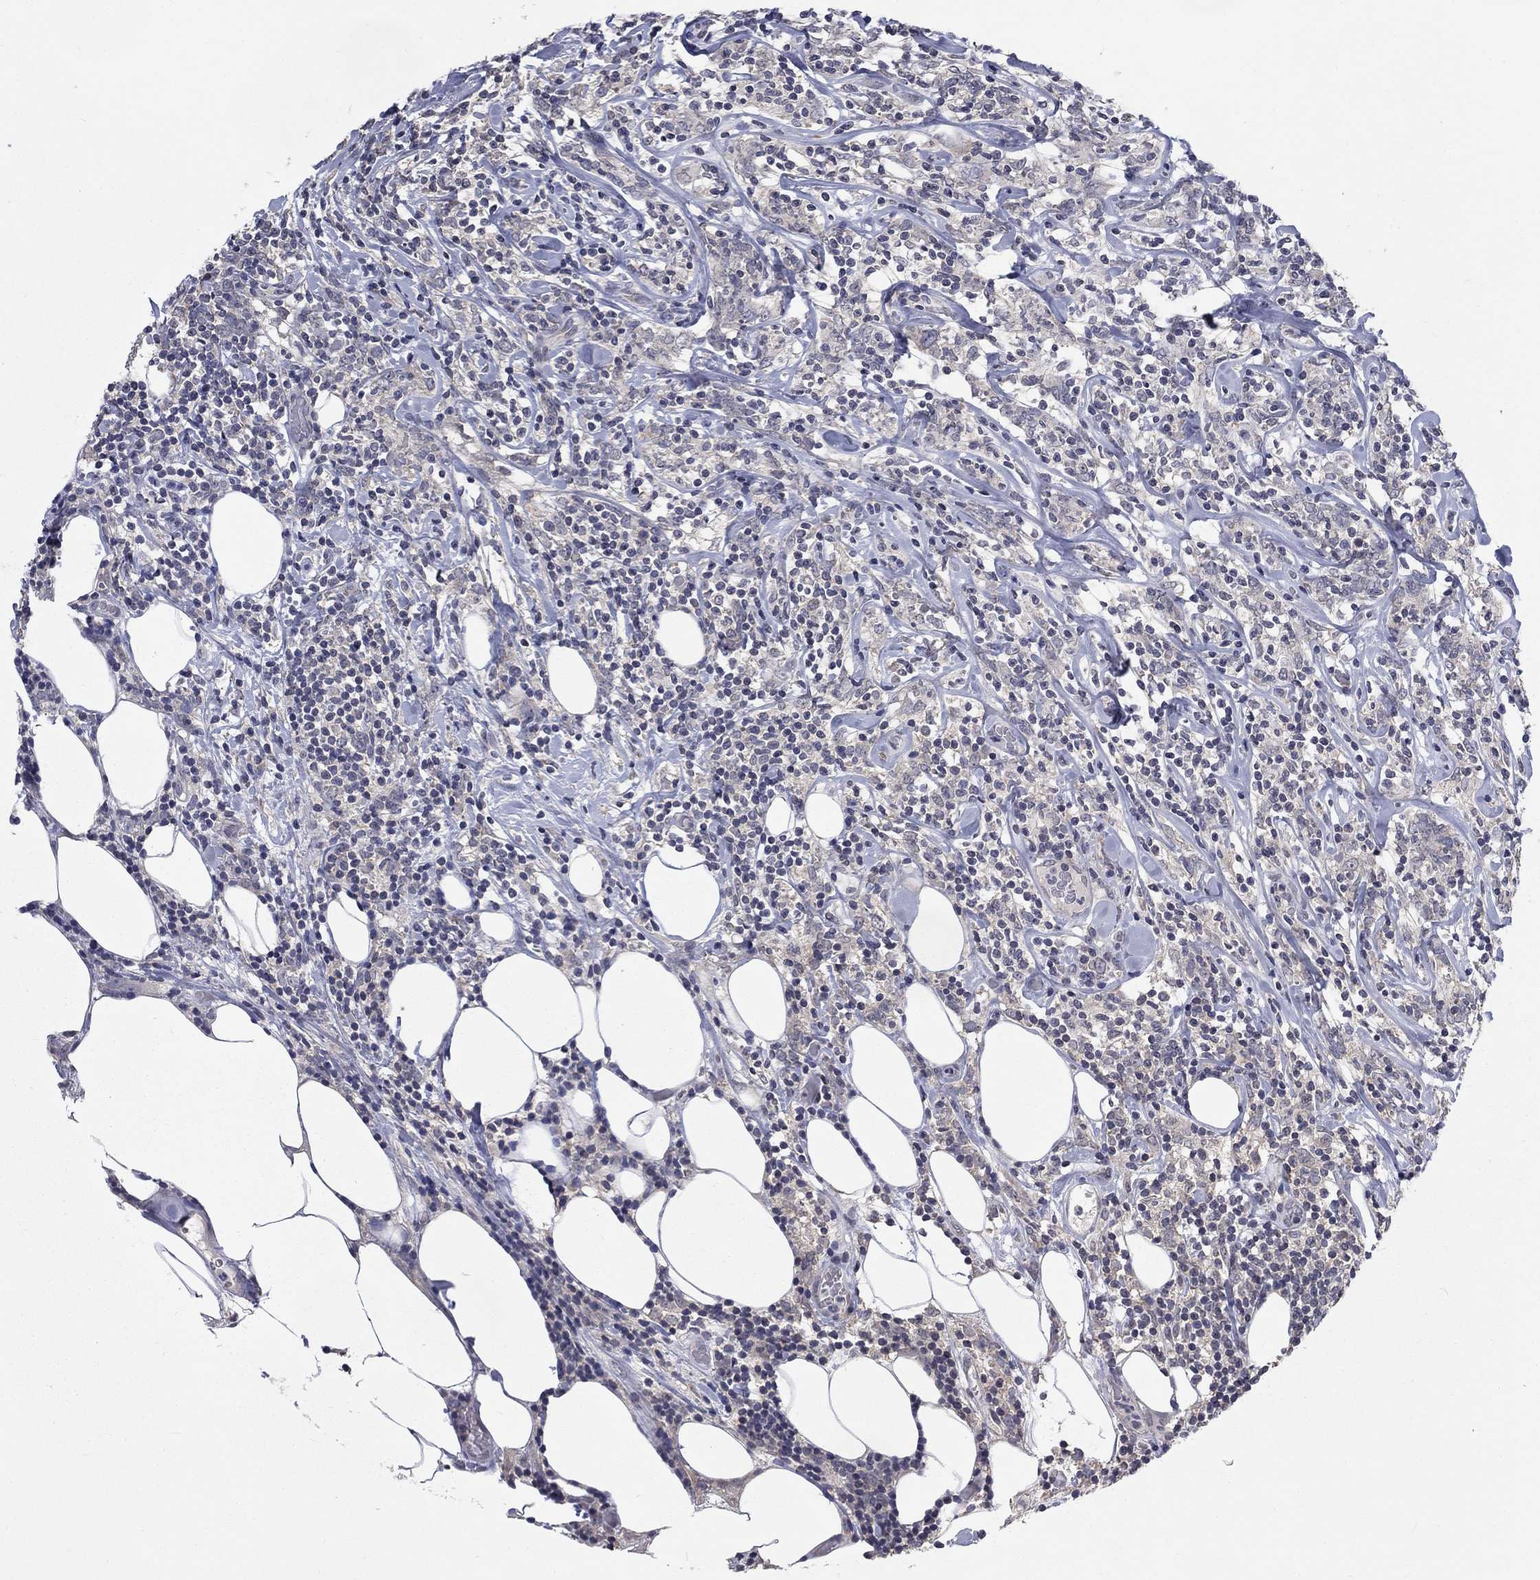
{"staining": {"intensity": "negative", "quantity": "none", "location": "none"}, "tissue": "lymphoma", "cell_type": "Tumor cells", "image_type": "cancer", "snomed": [{"axis": "morphology", "description": "Malignant lymphoma, non-Hodgkin's type, High grade"}, {"axis": "topography", "description": "Lymph node"}], "caption": "Human lymphoma stained for a protein using immunohistochemistry (IHC) demonstrates no positivity in tumor cells.", "gene": "SPATA33", "patient": {"sex": "female", "age": 84}}